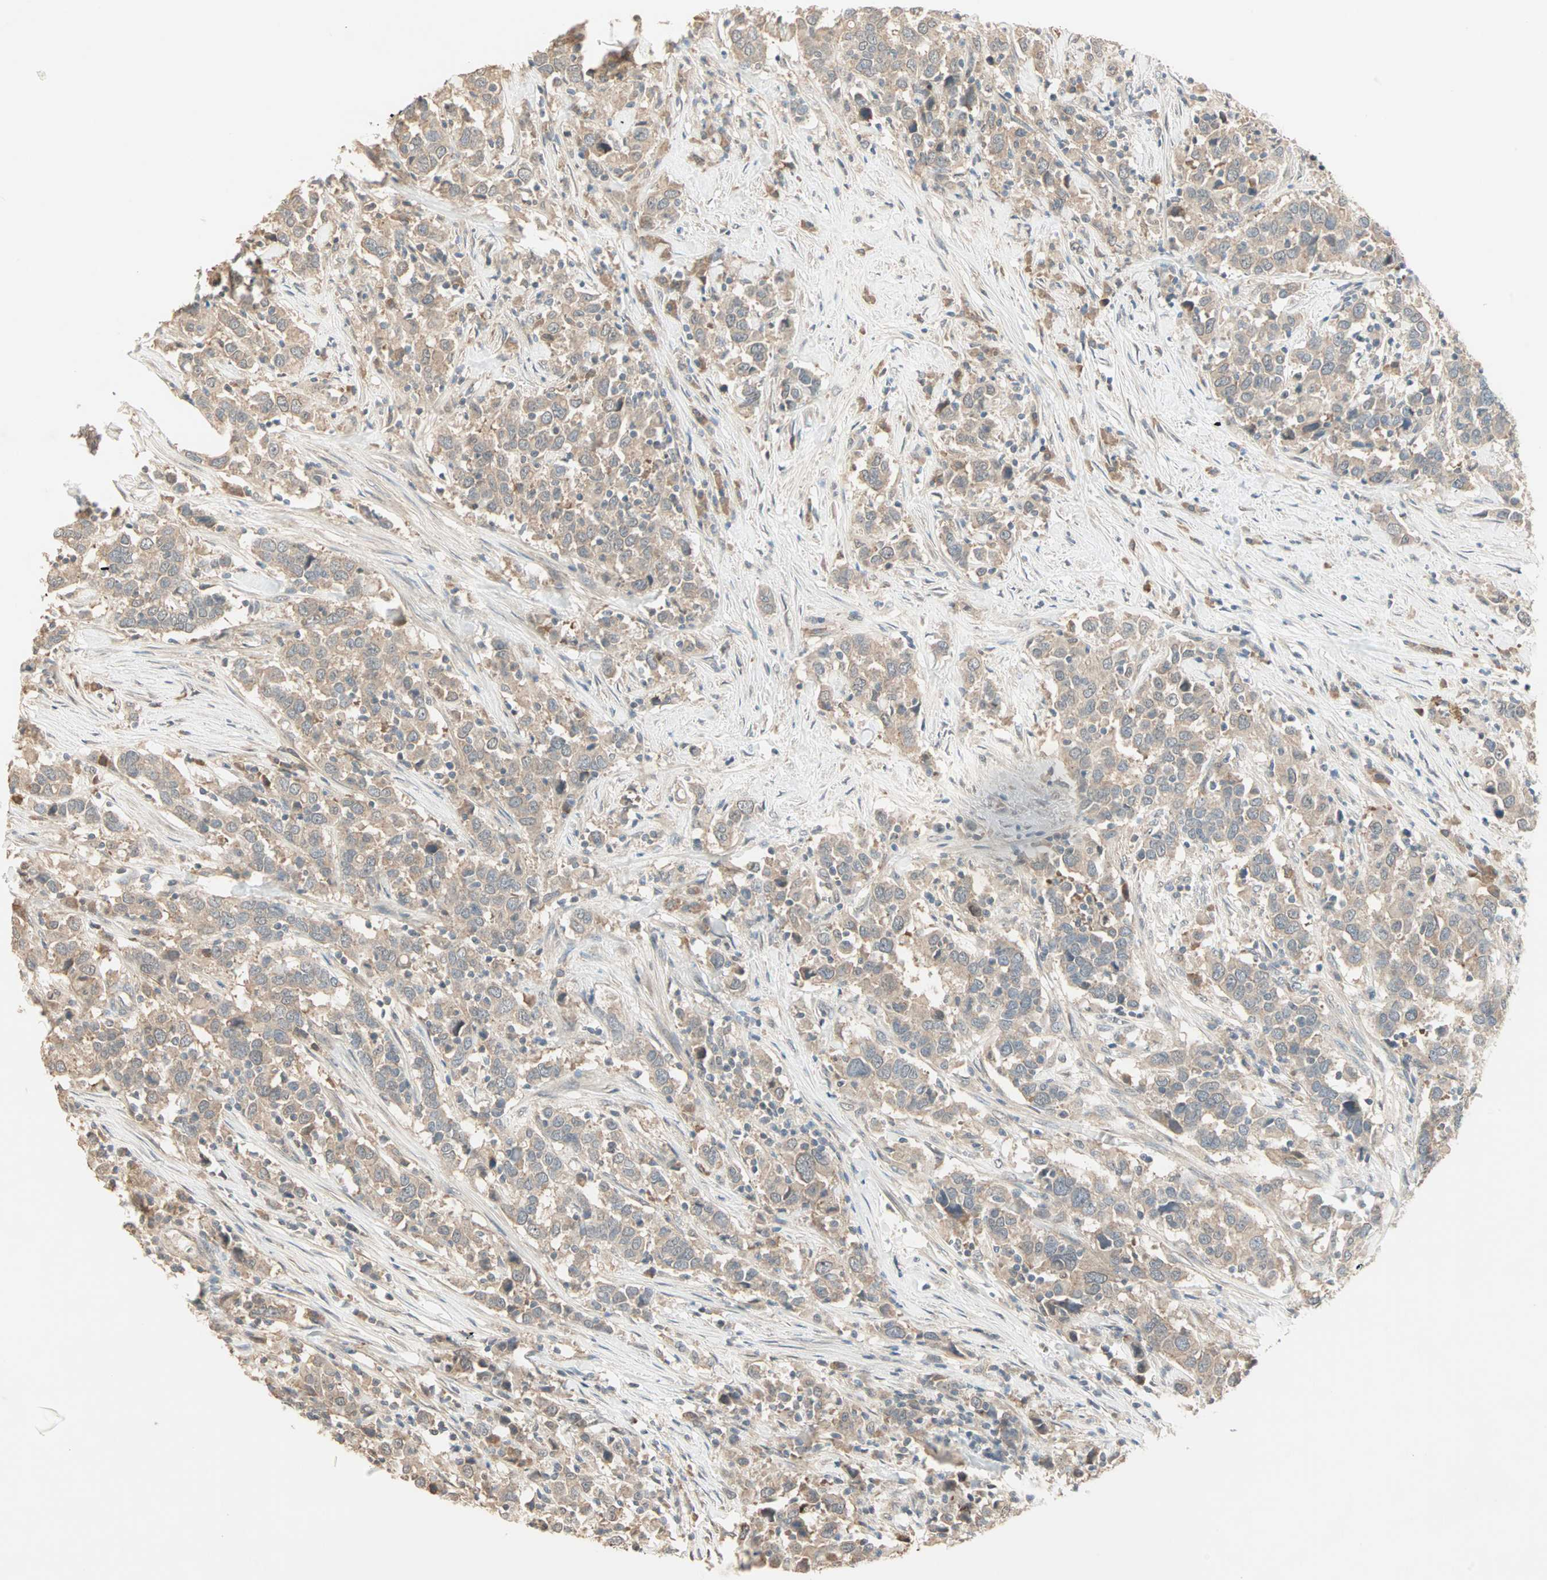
{"staining": {"intensity": "moderate", "quantity": ">75%", "location": "cytoplasmic/membranous"}, "tissue": "urothelial cancer", "cell_type": "Tumor cells", "image_type": "cancer", "snomed": [{"axis": "morphology", "description": "Urothelial carcinoma, High grade"}, {"axis": "topography", "description": "Urinary bladder"}], "caption": "Urothelial carcinoma (high-grade) was stained to show a protein in brown. There is medium levels of moderate cytoplasmic/membranous expression in approximately >75% of tumor cells.", "gene": "TTF2", "patient": {"sex": "male", "age": 61}}